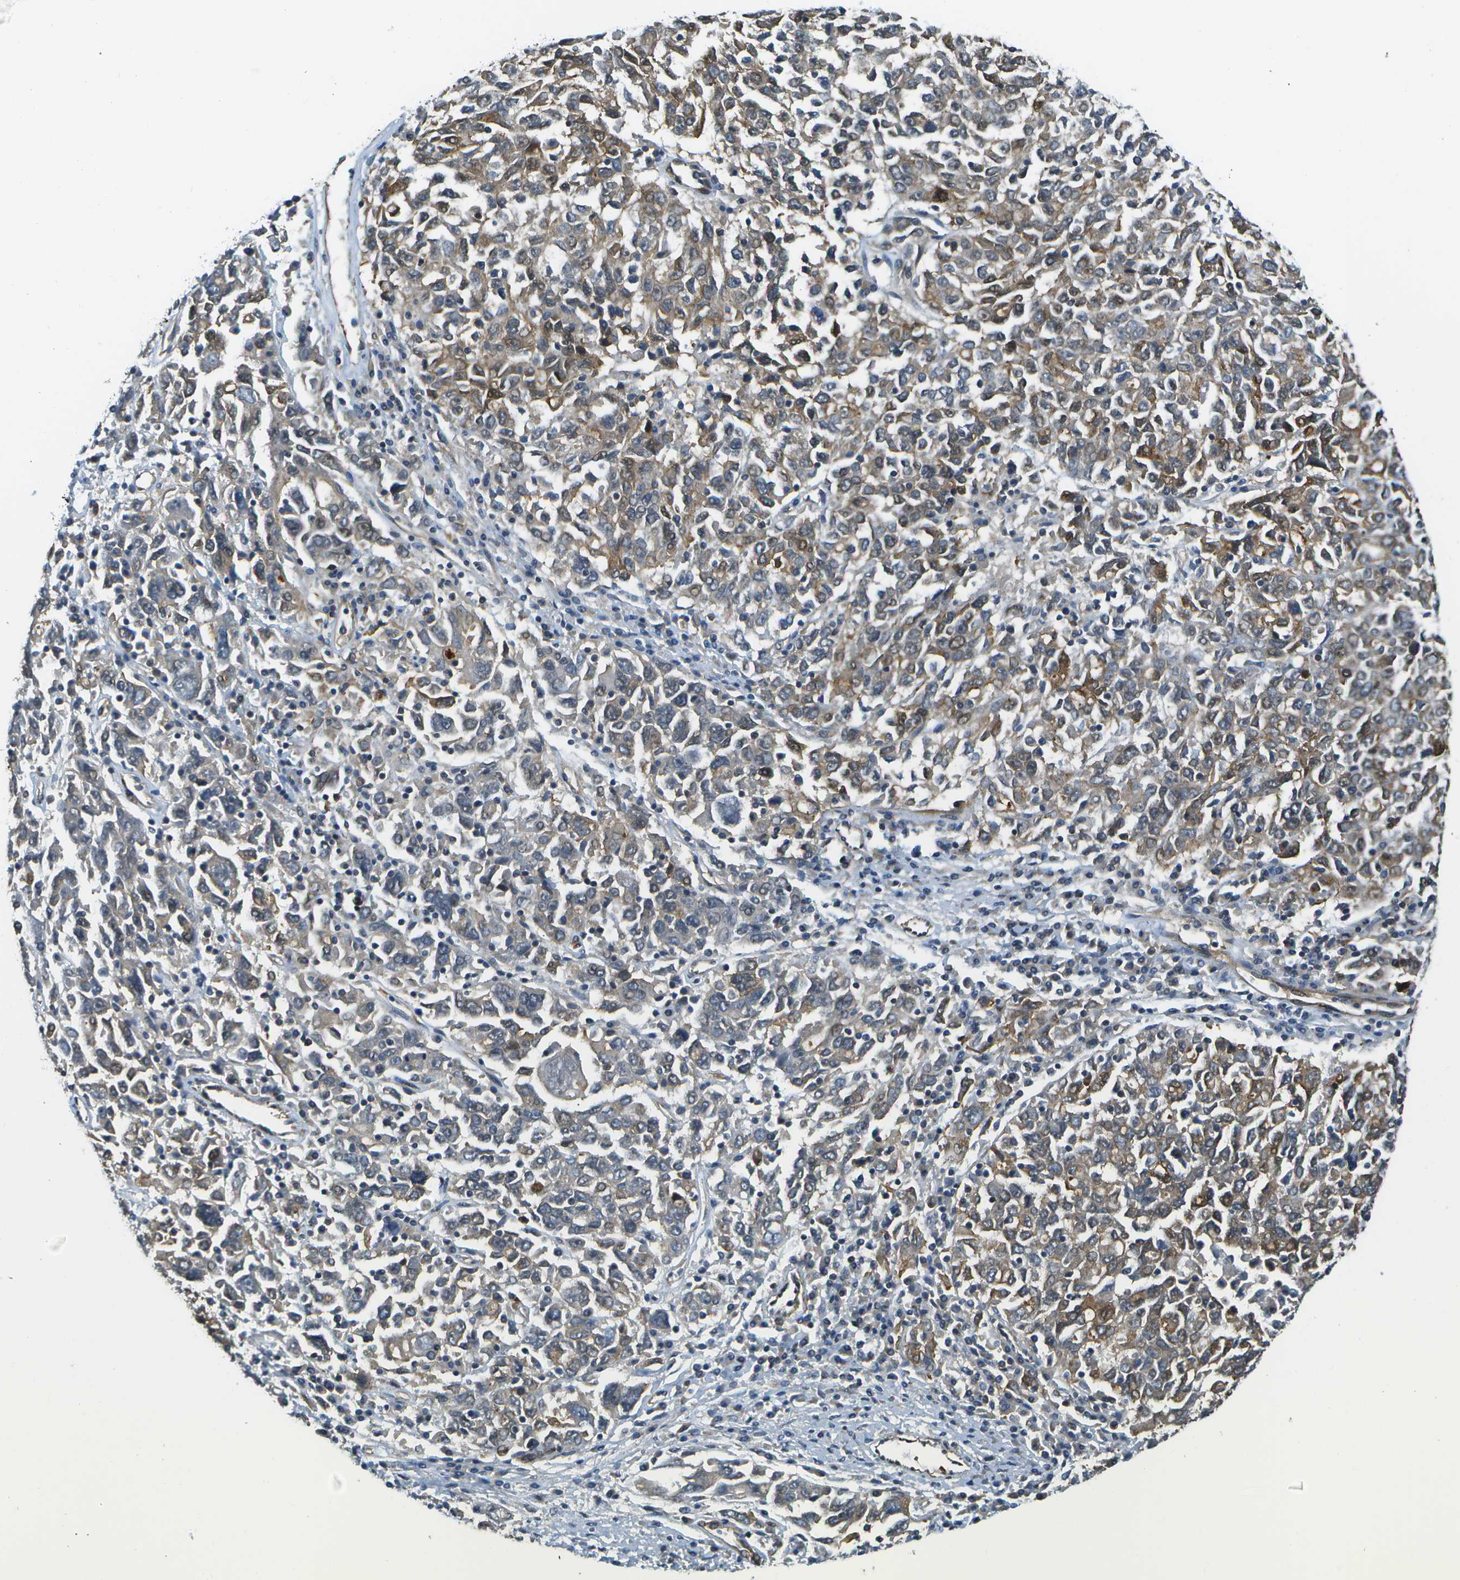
{"staining": {"intensity": "moderate", "quantity": "25%-75%", "location": "cytoplasmic/membranous"}, "tissue": "ovarian cancer", "cell_type": "Tumor cells", "image_type": "cancer", "snomed": [{"axis": "morphology", "description": "Carcinoma, endometroid"}, {"axis": "topography", "description": "Ovary"}], "caption": "Tumor cells reveal medium levels of moderate cytoplasmic/membranous positivity in about 25%-75% of cells in human ovarian endometroid carcinoma.", "gene": "KIAA0040", "patient": {"sex": "female", "age": 62}}